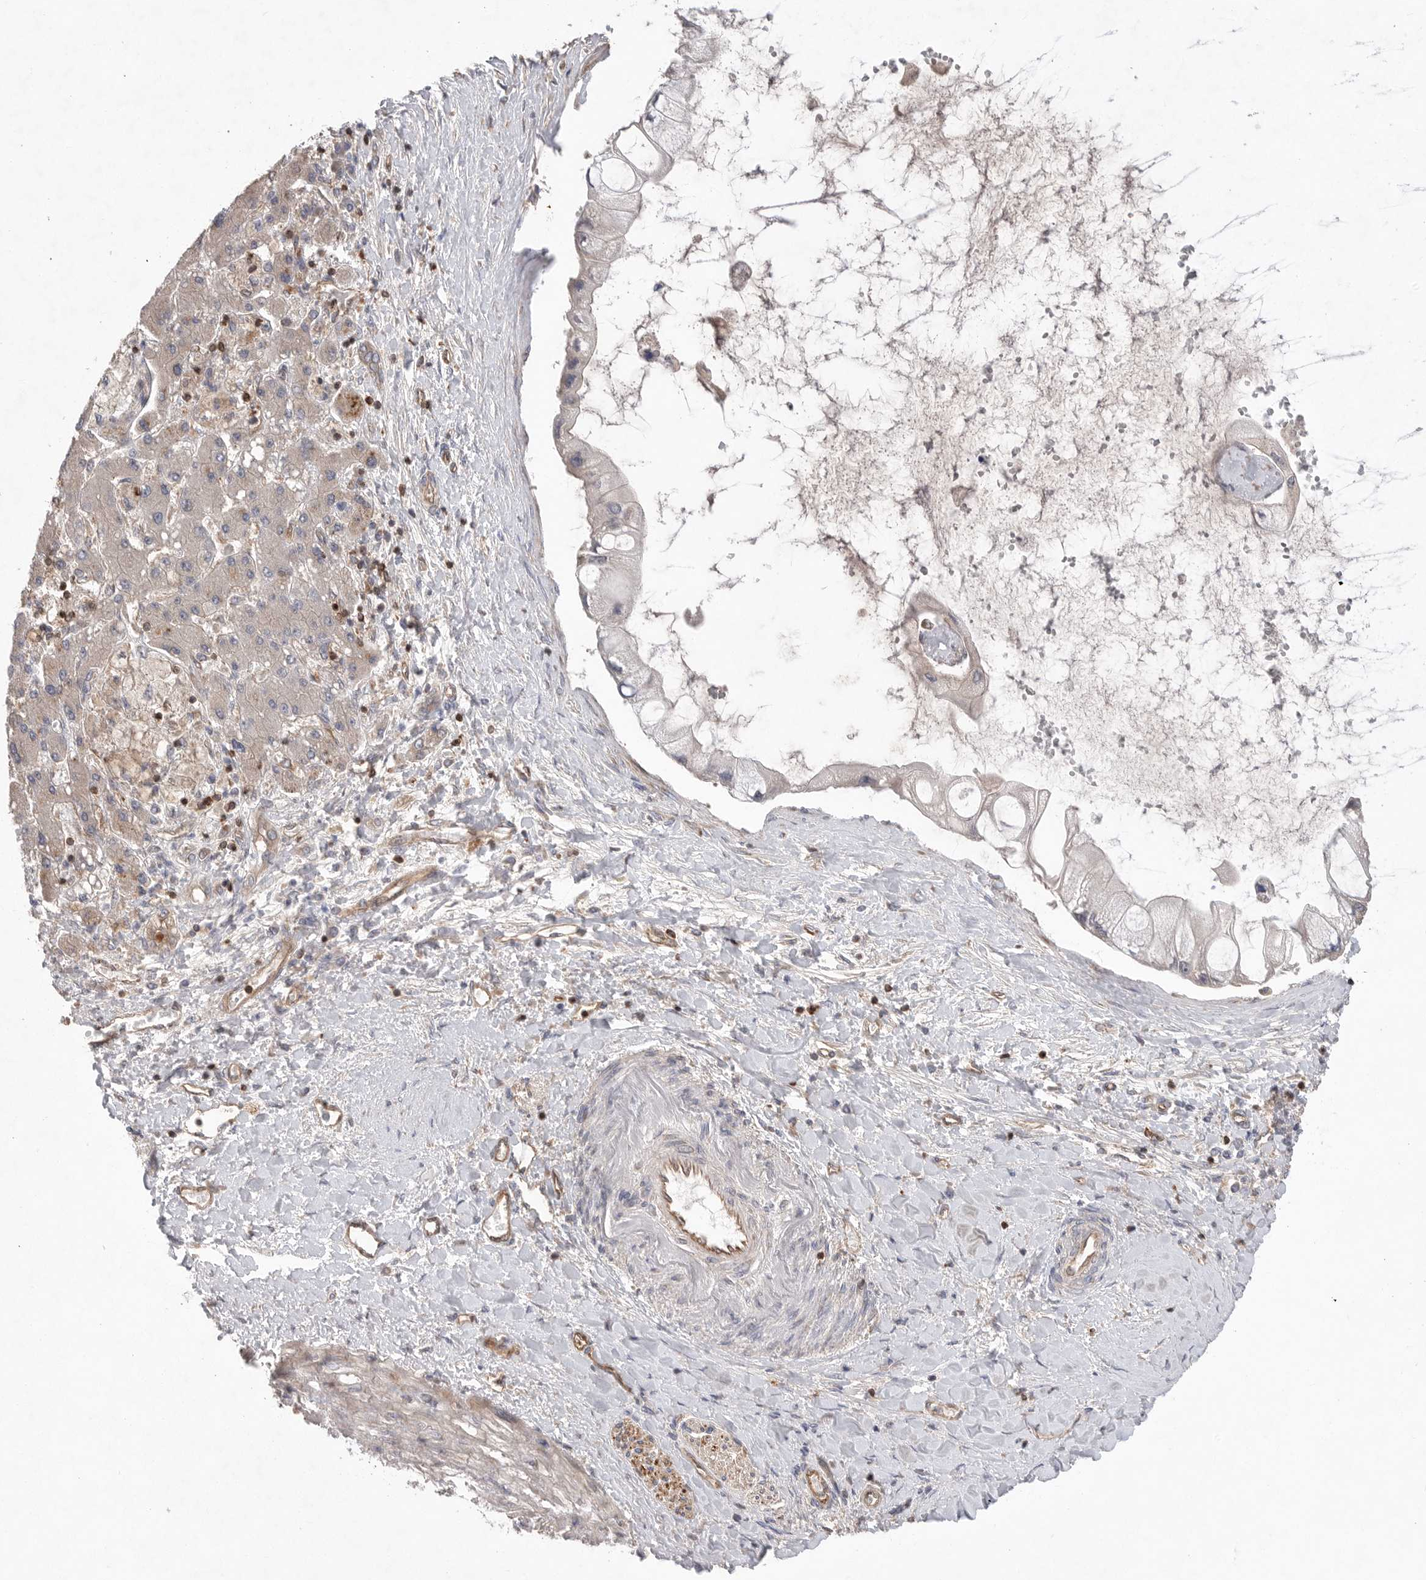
{"staining": {"intensity": "weak", "quantity": "<25%", "location": "cytoplasmic/membranous"}, "tissue": "liver cancer", "cell_type": "Tumor cells", "image_type": "cancer", "snomed": [{"axis": "morphology", "description": "Cholangiocarcinoma"}, {"axis": "topography", "description": "Liver"}], "caption": "High magnification brightfield microscopy of liver cancer (cholangiocarcinoma) stained with DAB (3,3'-diaminobenzidine) (brown) and counterstained with hematoxylin (blue): tumor cells show no significant staining.", "gene": "PRKCH", "patient": {"sex": "male", "age": 50}}